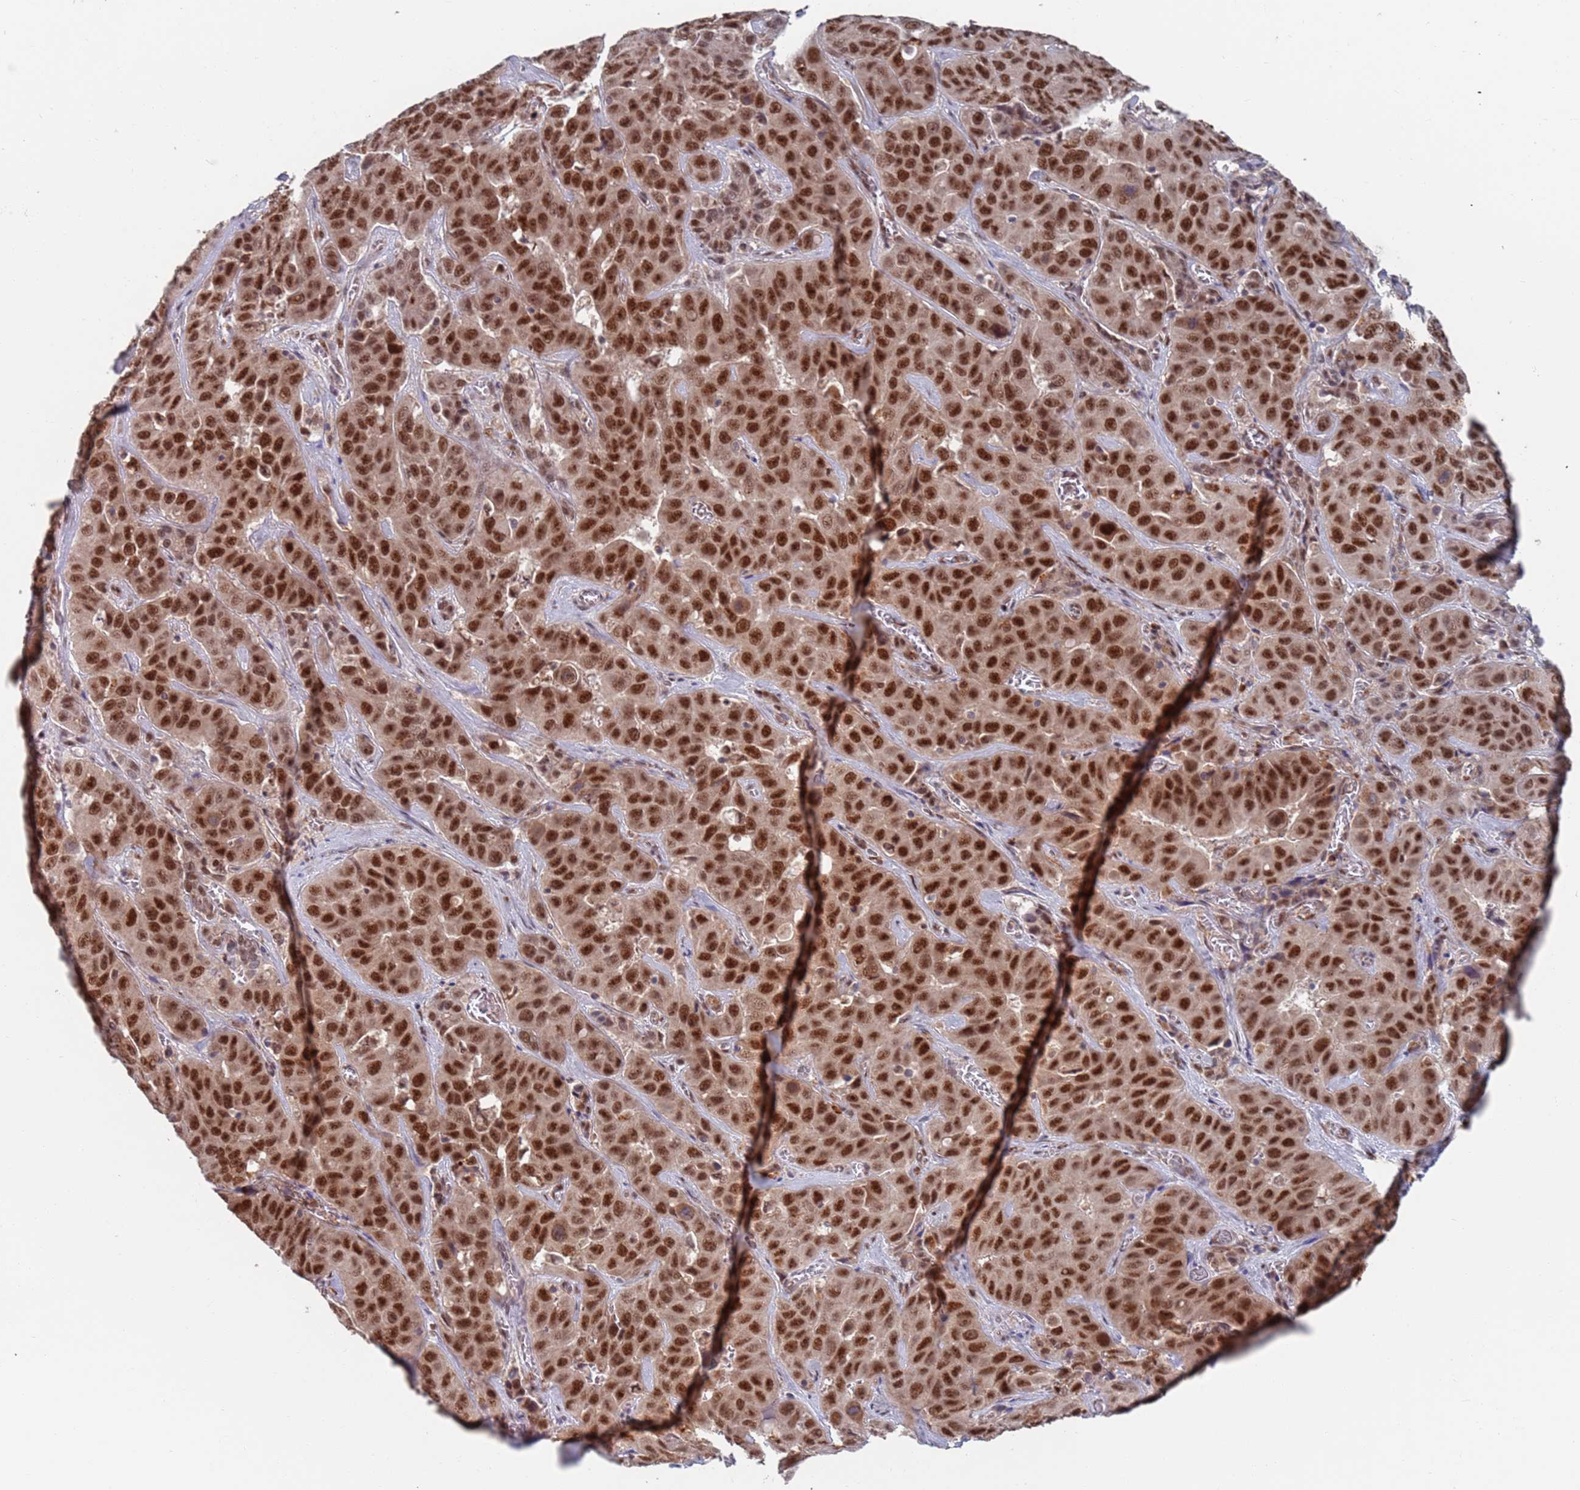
{"staining": {"intensity": "strong", "quantity": ">75%", "location": "nuclear"}, "tissue": "liver cancer", "cell_type": "Tumor cells", "image_type": "cancer", "snomed": [{"axis": "morphology", "description": "Cholangiocarcinoma"}, {"axis": "topography", "description": "Liver"}], "caption": "Liver cancer (cholangiocarcinoma) tissue exhibits strong nuclear positivity in about >75% of tumor cells, visualized by immunohistochemistry.", "gene": "RPP25", "patient": {"sex": "female", "age": 52}}